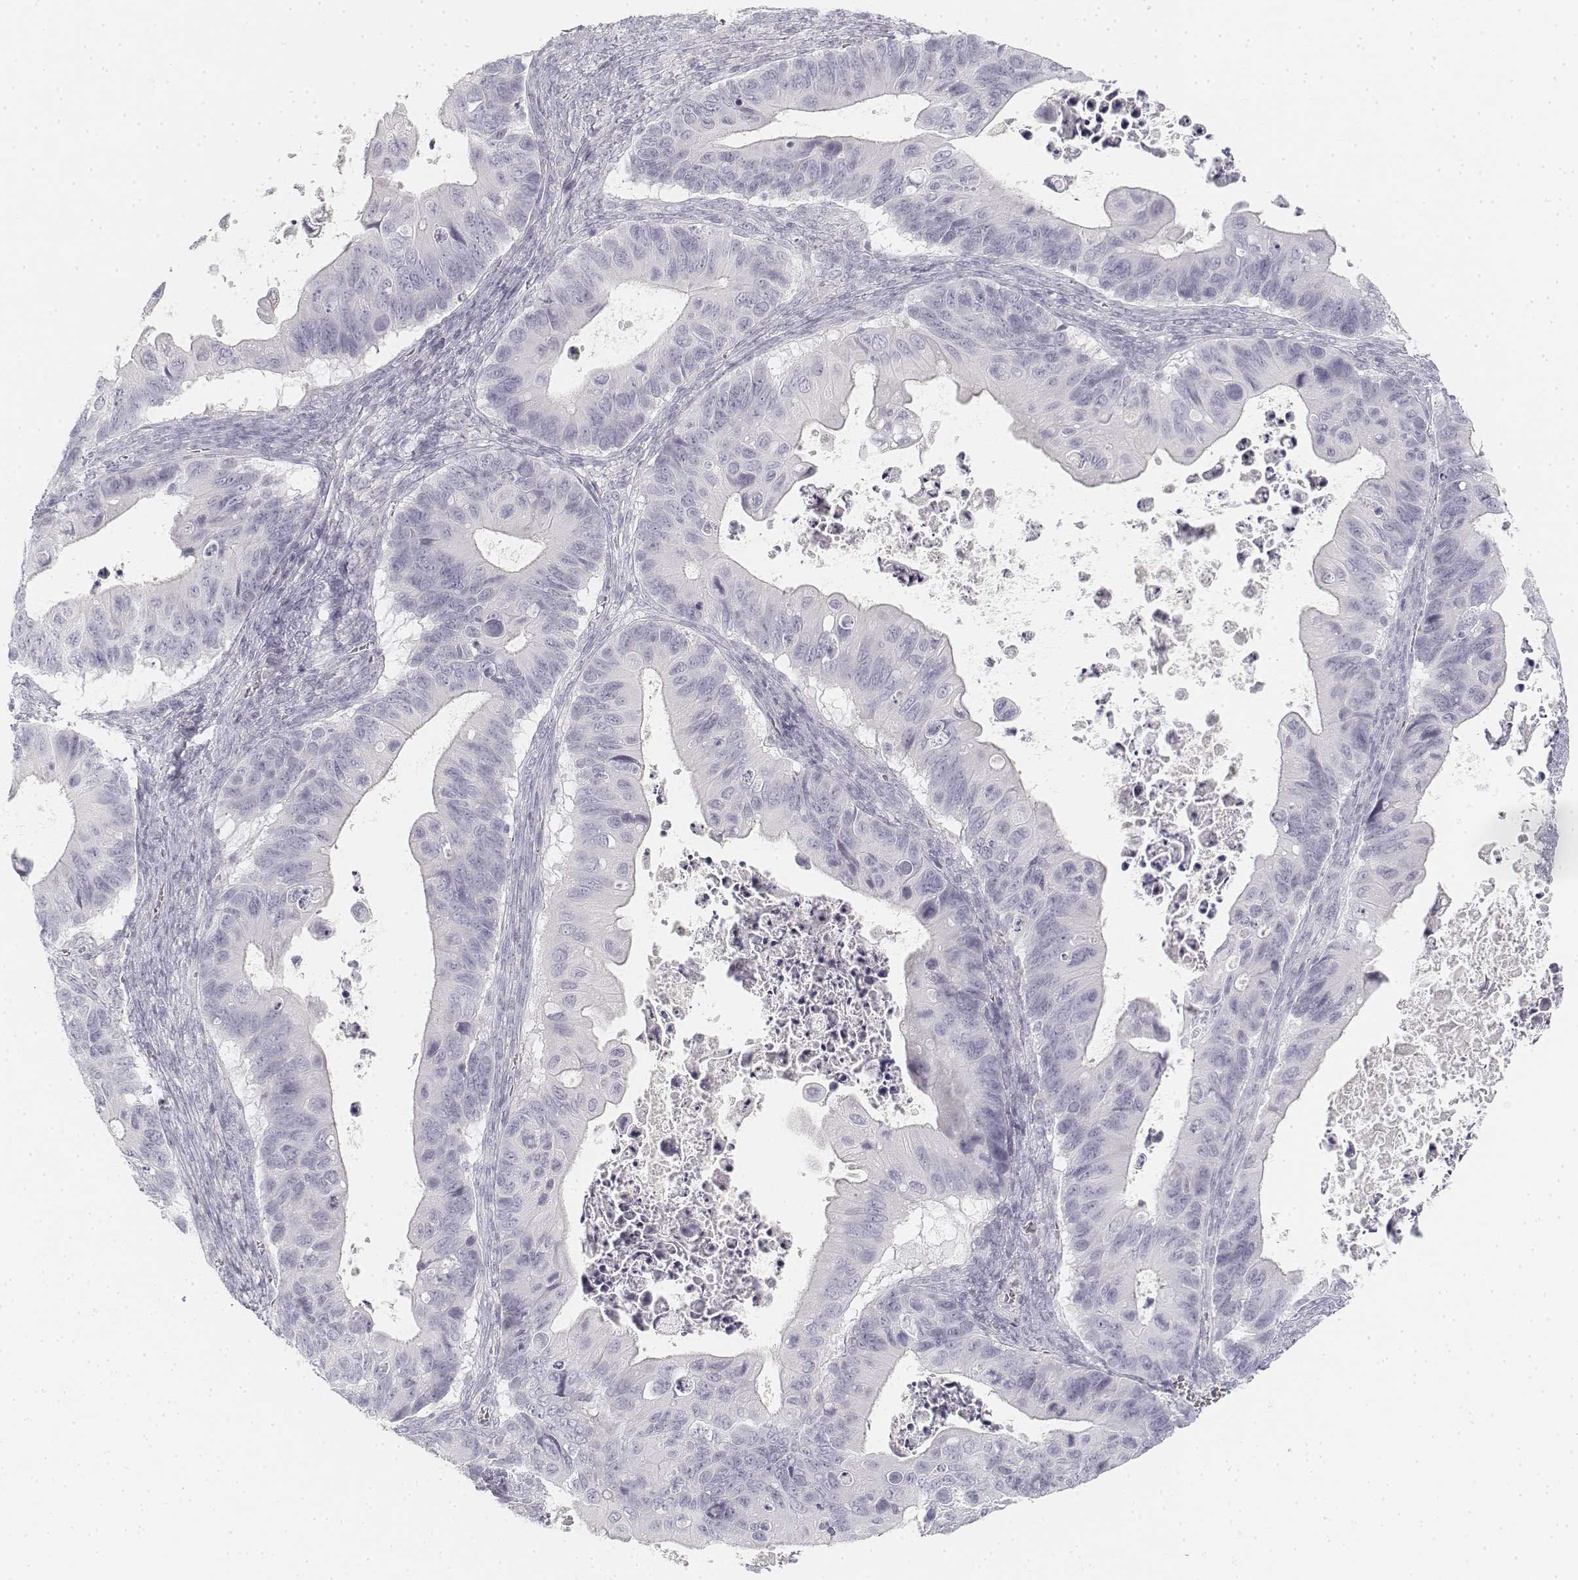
{"staining": {"intensity": "negative", "quantity": "none", "location": "none"}, "tissue": "ovarian cancer", "cell_type": "Tumor cells", "image_type": "cancer", "snomed": [{"axis": "morphology", "description": "Cystadenocarcinoma, mucinous, NOS"}, {"axis": "topography", "description": "Ovary"}], "caption": "A histopathology image of human ovarian mucinous cystadenocarcinoma is negative for staining in tumor cells. The staining is performed using DAB (3,3'-diaminobenzidine) brown chromogen with nuclei counter-stained in using hematoxylin.", "gene": "KRT25", "patient": {"sex": "female", "age": 64}}